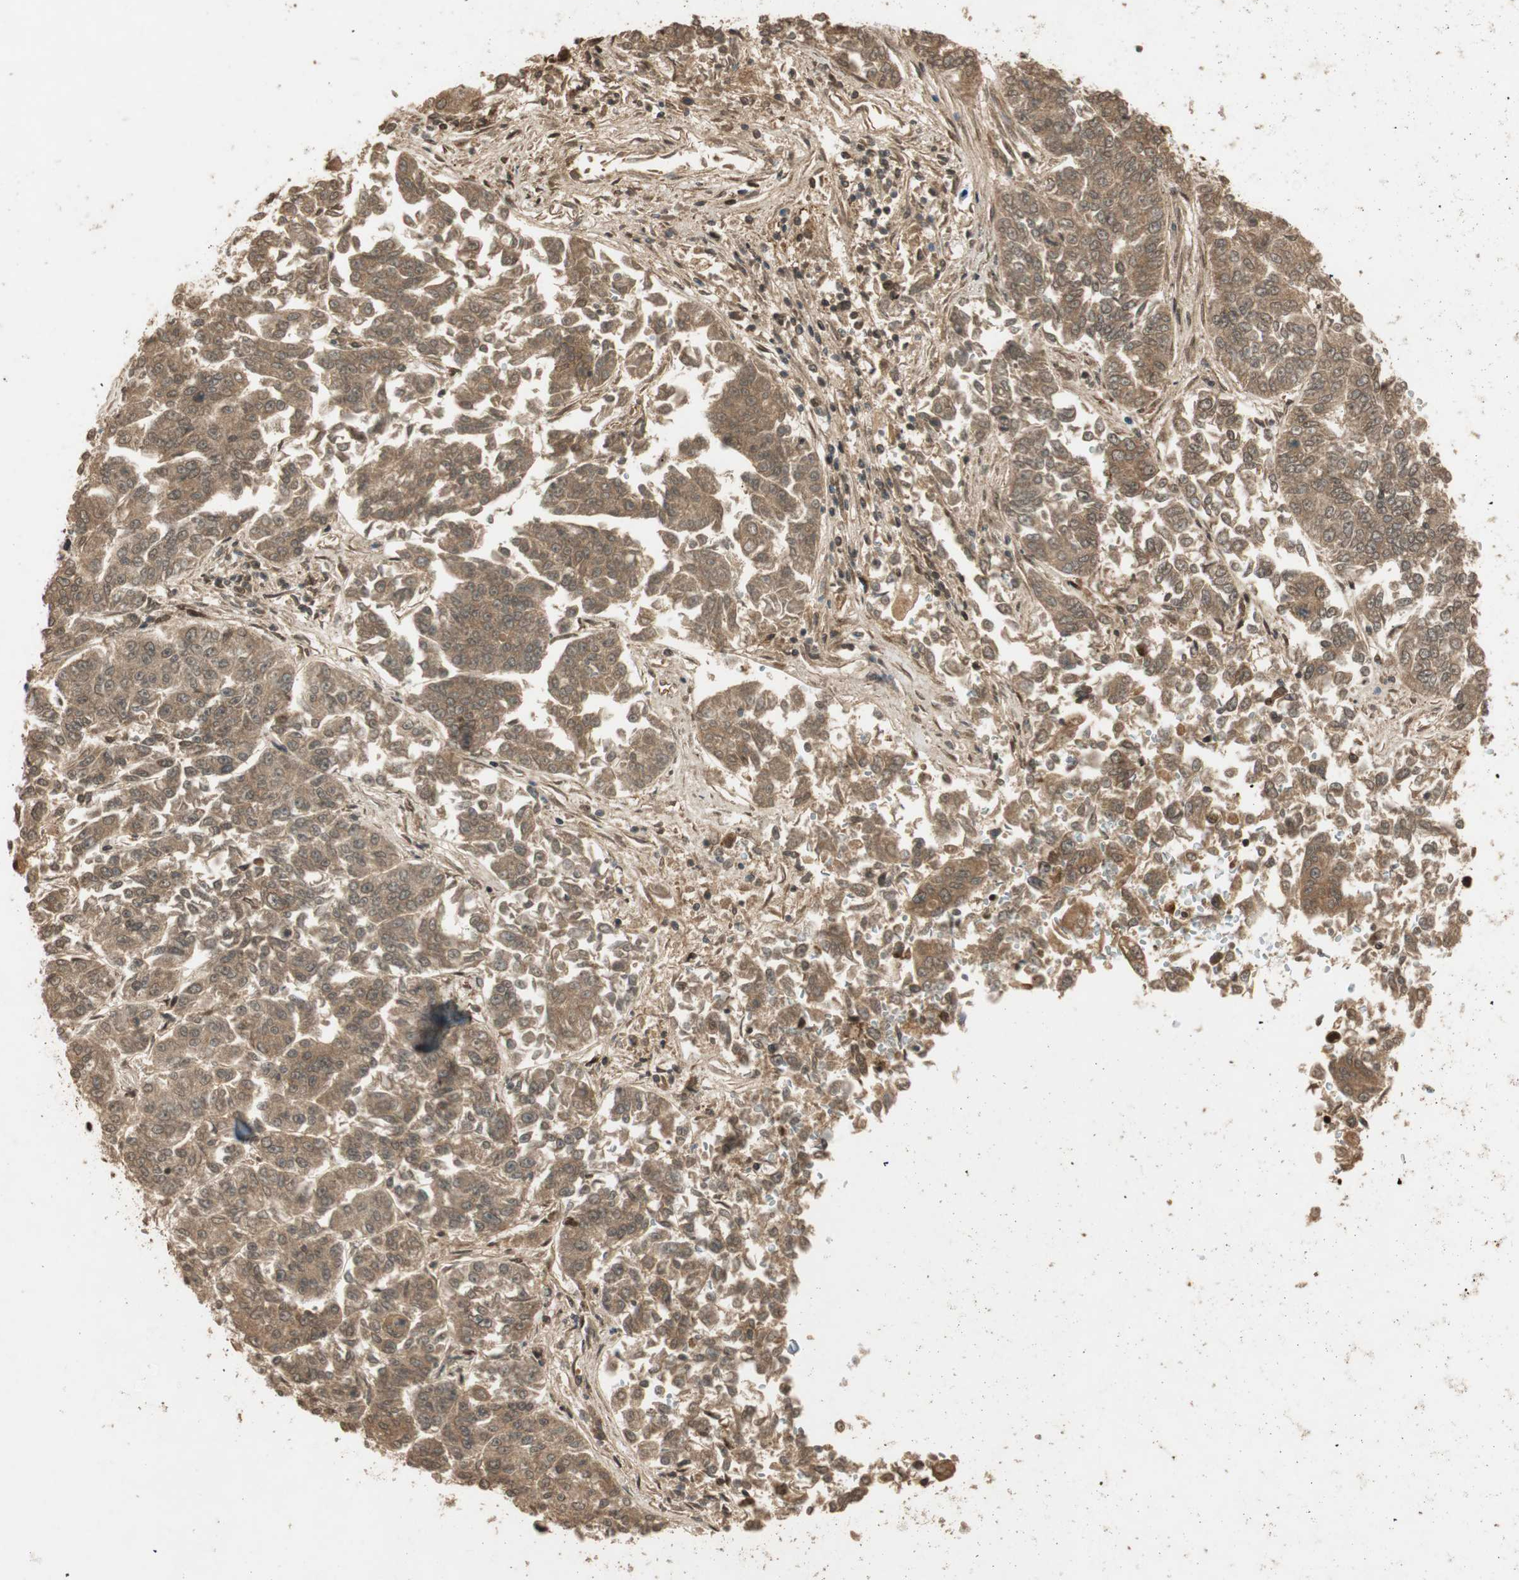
{"staining": {"intensity": "moderate", "quantity": ">75%", "location": "cytoplasmic/membranous,nuclear"}, "tissue": "lung cancer", "cell_type": "Tumor cells", "image_type": "cancer", "snomed": [{"axis": "morphology", "description": "Adenocarcinoma, NOS"}, {"axis": "topography", "description": "Lung"}], "caption": "Immunohistochemistry (IHC) image of neoplastic tissue: human lung cancer (adenocarcinoma) stained using immunohistochemistry (IHC) exhibits medium levels of moderate protein expression localized specifically in the cytoplasmic/membranous and nuclear of tumor cells, appearing as a cytoplasmic/membranous and nuclear brown color.", "gene": "RPA3", "patient": {"sex": "male", "age": 84}}